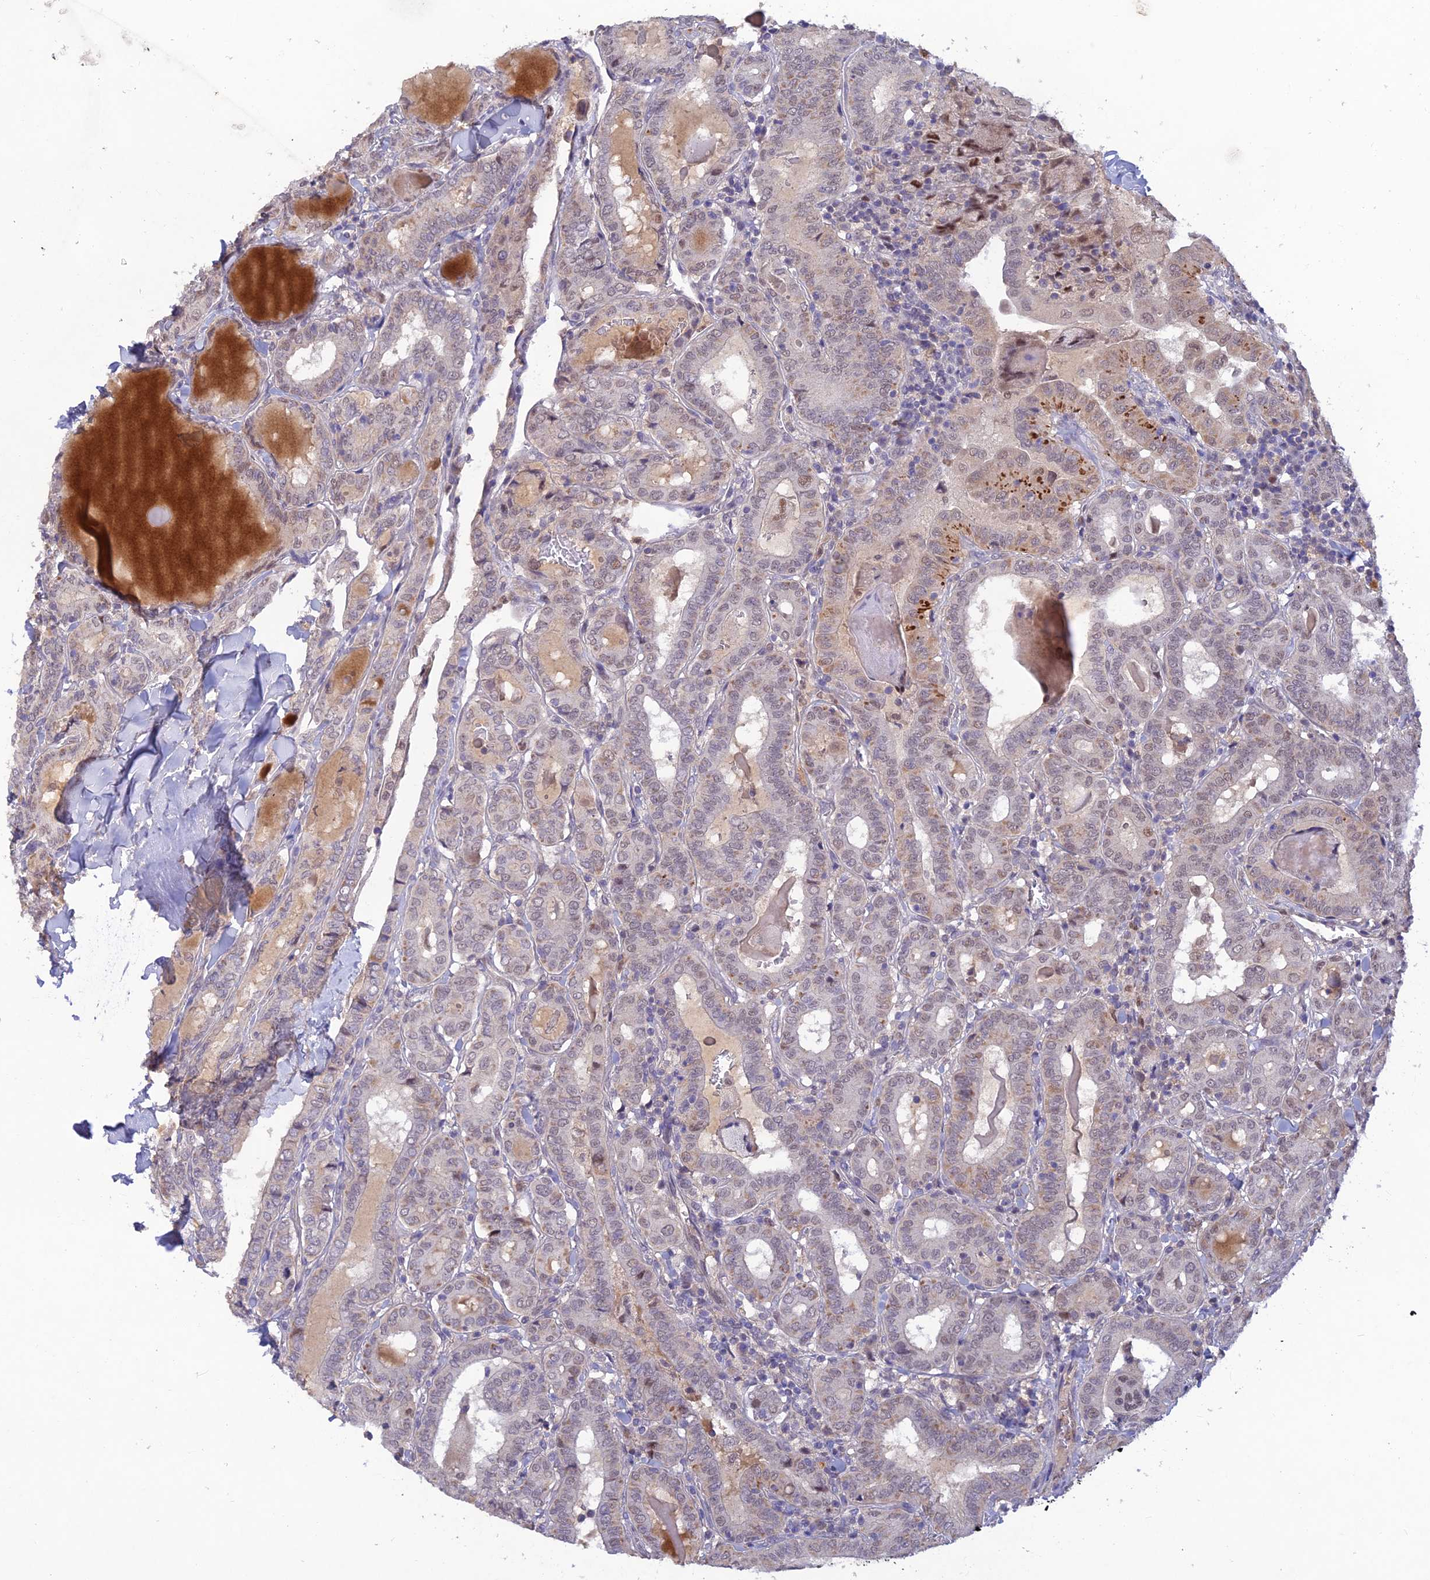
{"staining": {"intensity": "moderate", "quantity": "<25%", "location": "cytoplasmic/membranous,nuclear"}, "tissue": "thyroid cancer", "cell_type": "Tumor cells", "image_type": "cancer", "snomed": [{"axis": "morphology", "description": "Papillary adenocarcinoma, NOS"}, {"axis": "topography", "description": "Thyroid gland"}], "caption": "A brown stain labels moderate cytoplasmic/membranous and nuclear staining of a protein in human papillary adenocarcinoma (thyroid) tumor cells. Nuclei are stained in blue.", "gene": "FASTKD5", "patient": {"sex": "female", "age": 72}}